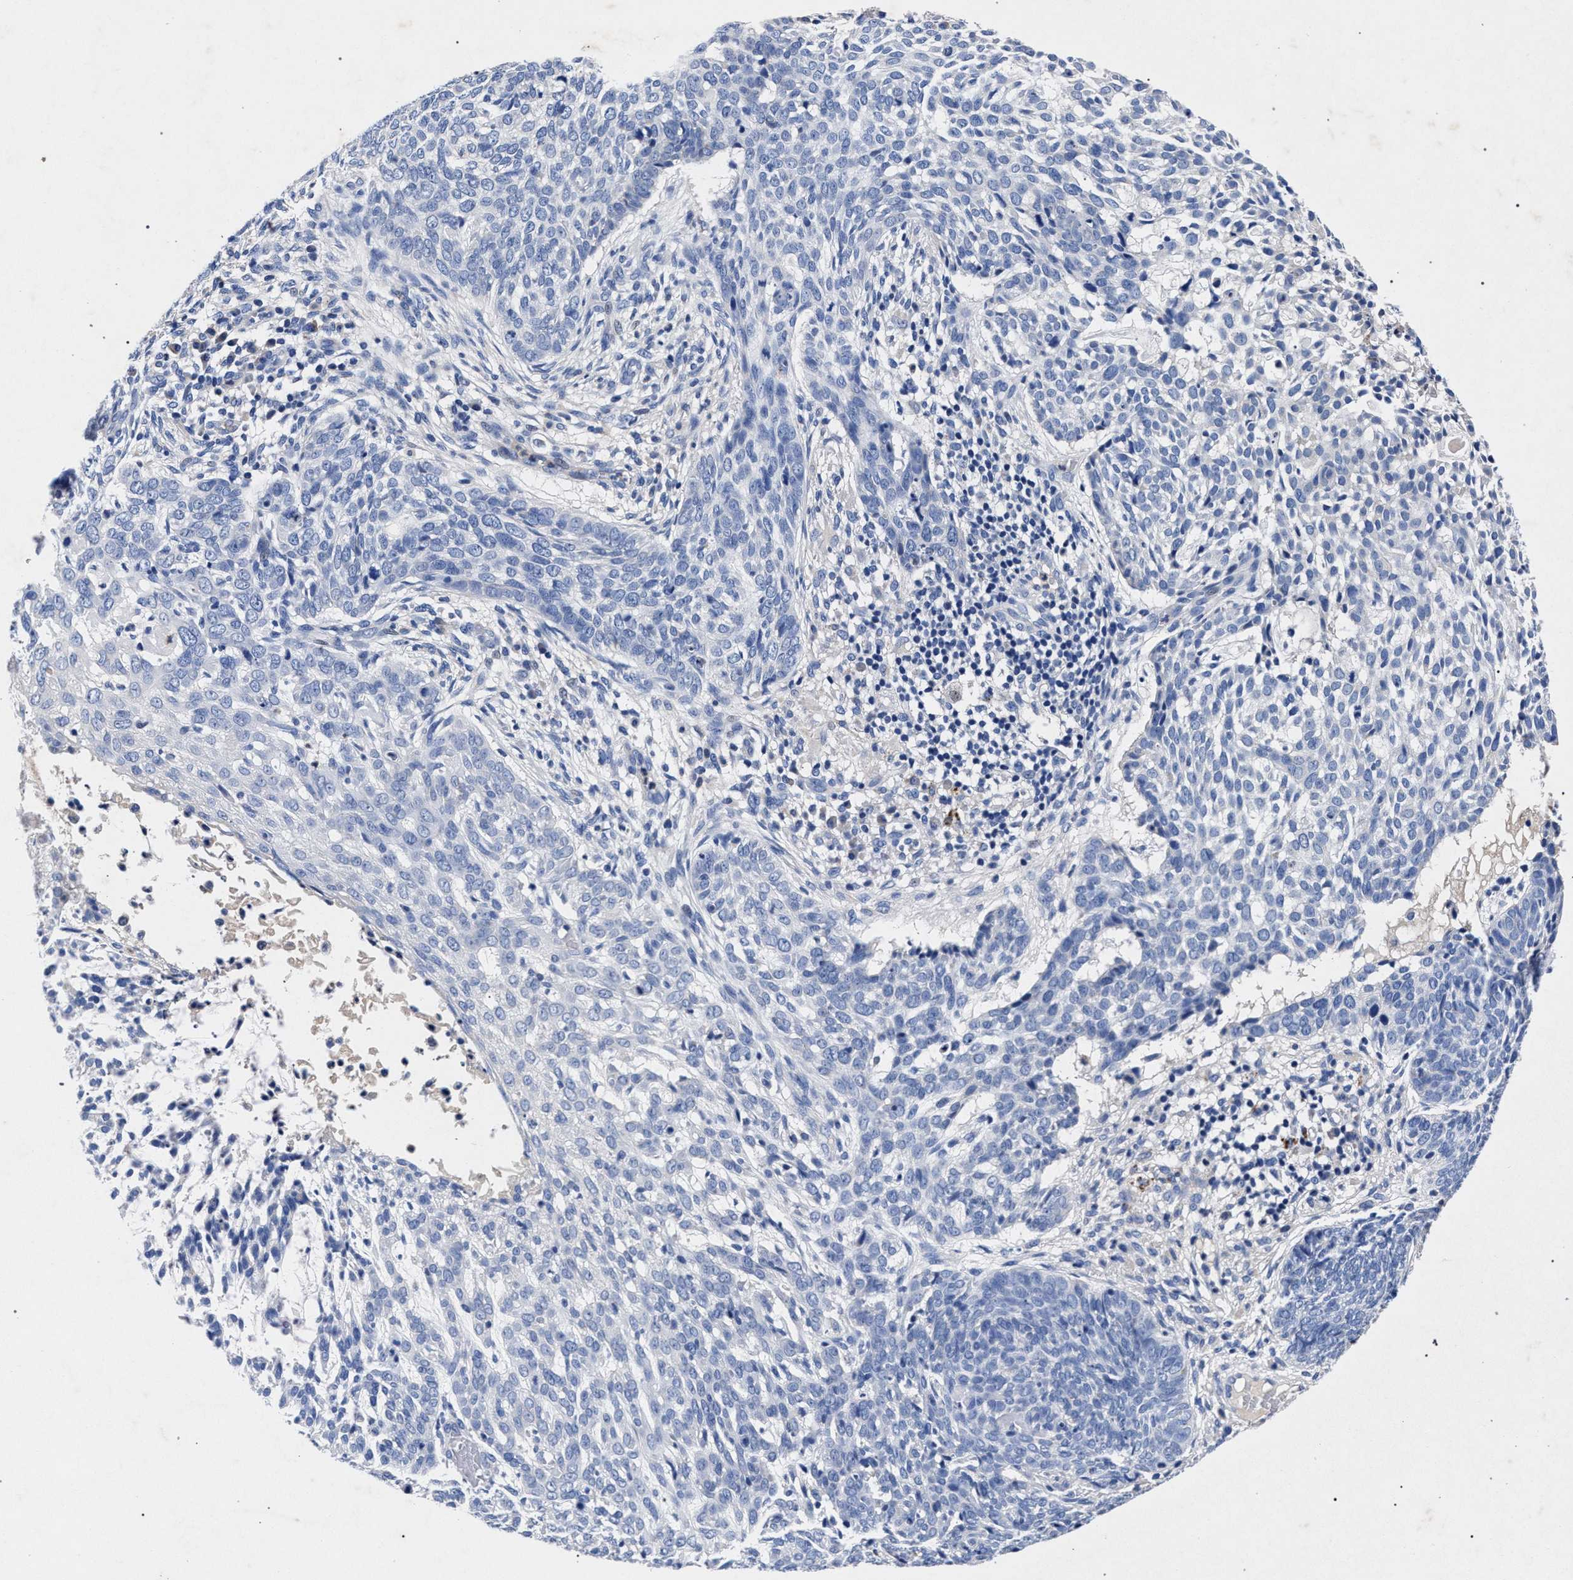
{"staining": {"intensity": "negative", "quantity": "none", "location": "none"}, "tissue": "skin cancer", "cell_type": "Tumor cells", "image_type": "cancer", "snomed": [{"axis": "morphology", "description": "Basal cell carcinoma"}, {"axis": "topography", "description": "Skin"}], "caption": "Human skin basal cell carcinoma stained for a protein using immunohistochemistry (IHC) reveals no staining in tumor cells.", "gene": "HSD17B14", "patient": {"sex": "female", "age": 64}}